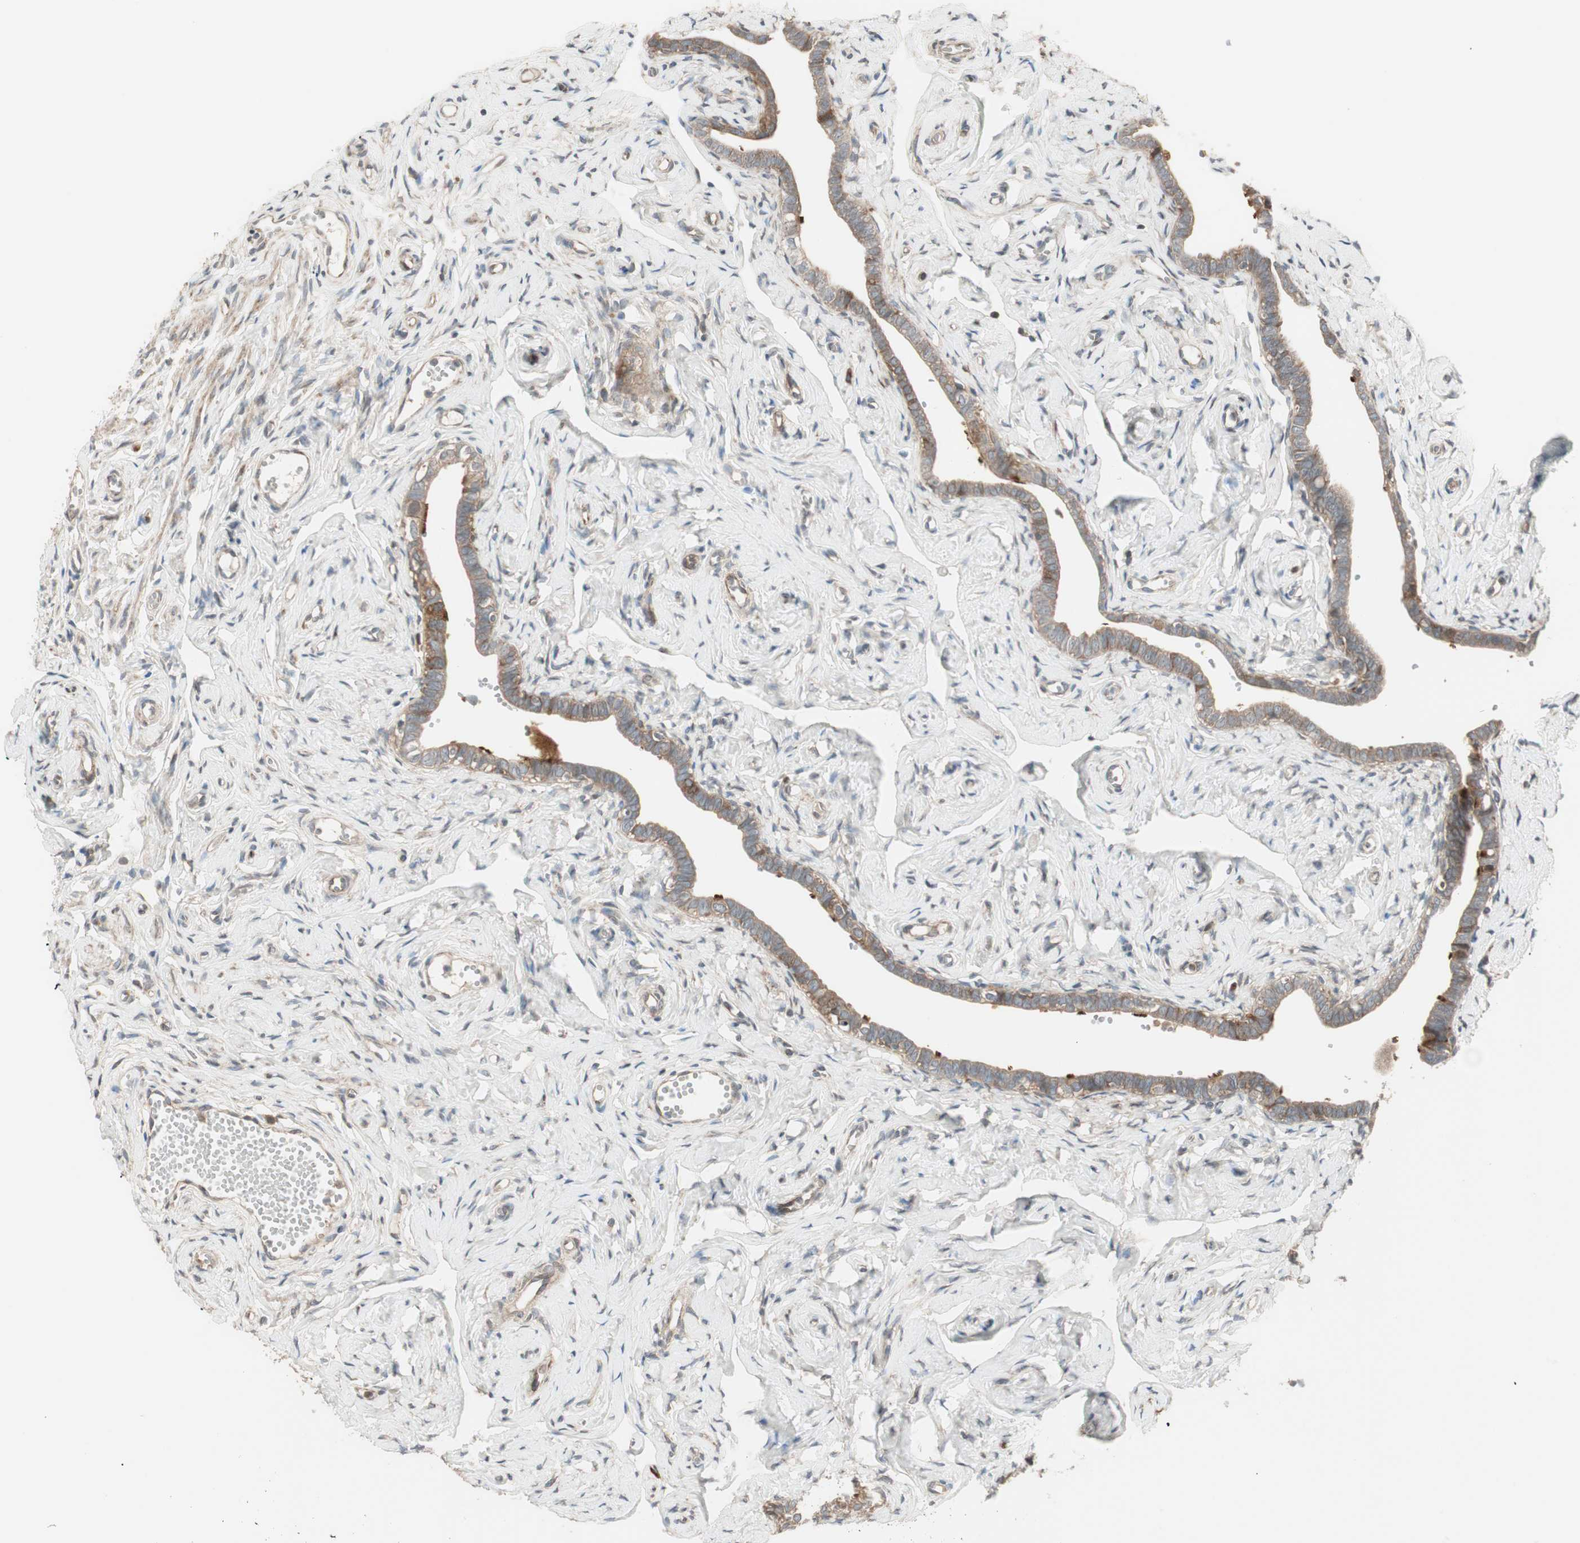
{"staining": {"intensity": "strong", "quantity": ">75%", "location": "cytoplasmic/membranous"}, "tissue": "fallopian tube", "cell_type": "Glandular cells", "image_type": "normal", "snomed": [{"axis": "morphology", "description": "Normal tissue, NOS"}, {"axis": "topography", "description": "Fallopian tube"}], "caption": "Fallopian tube stained with DAB immunohistochemistry (IHC) reveals high levels of strong cytoplasmic/membranous expression in about >75% of glandular cells.", "gene": "PPP2R5E", "patient": {"sex": "female", "age": 71}}